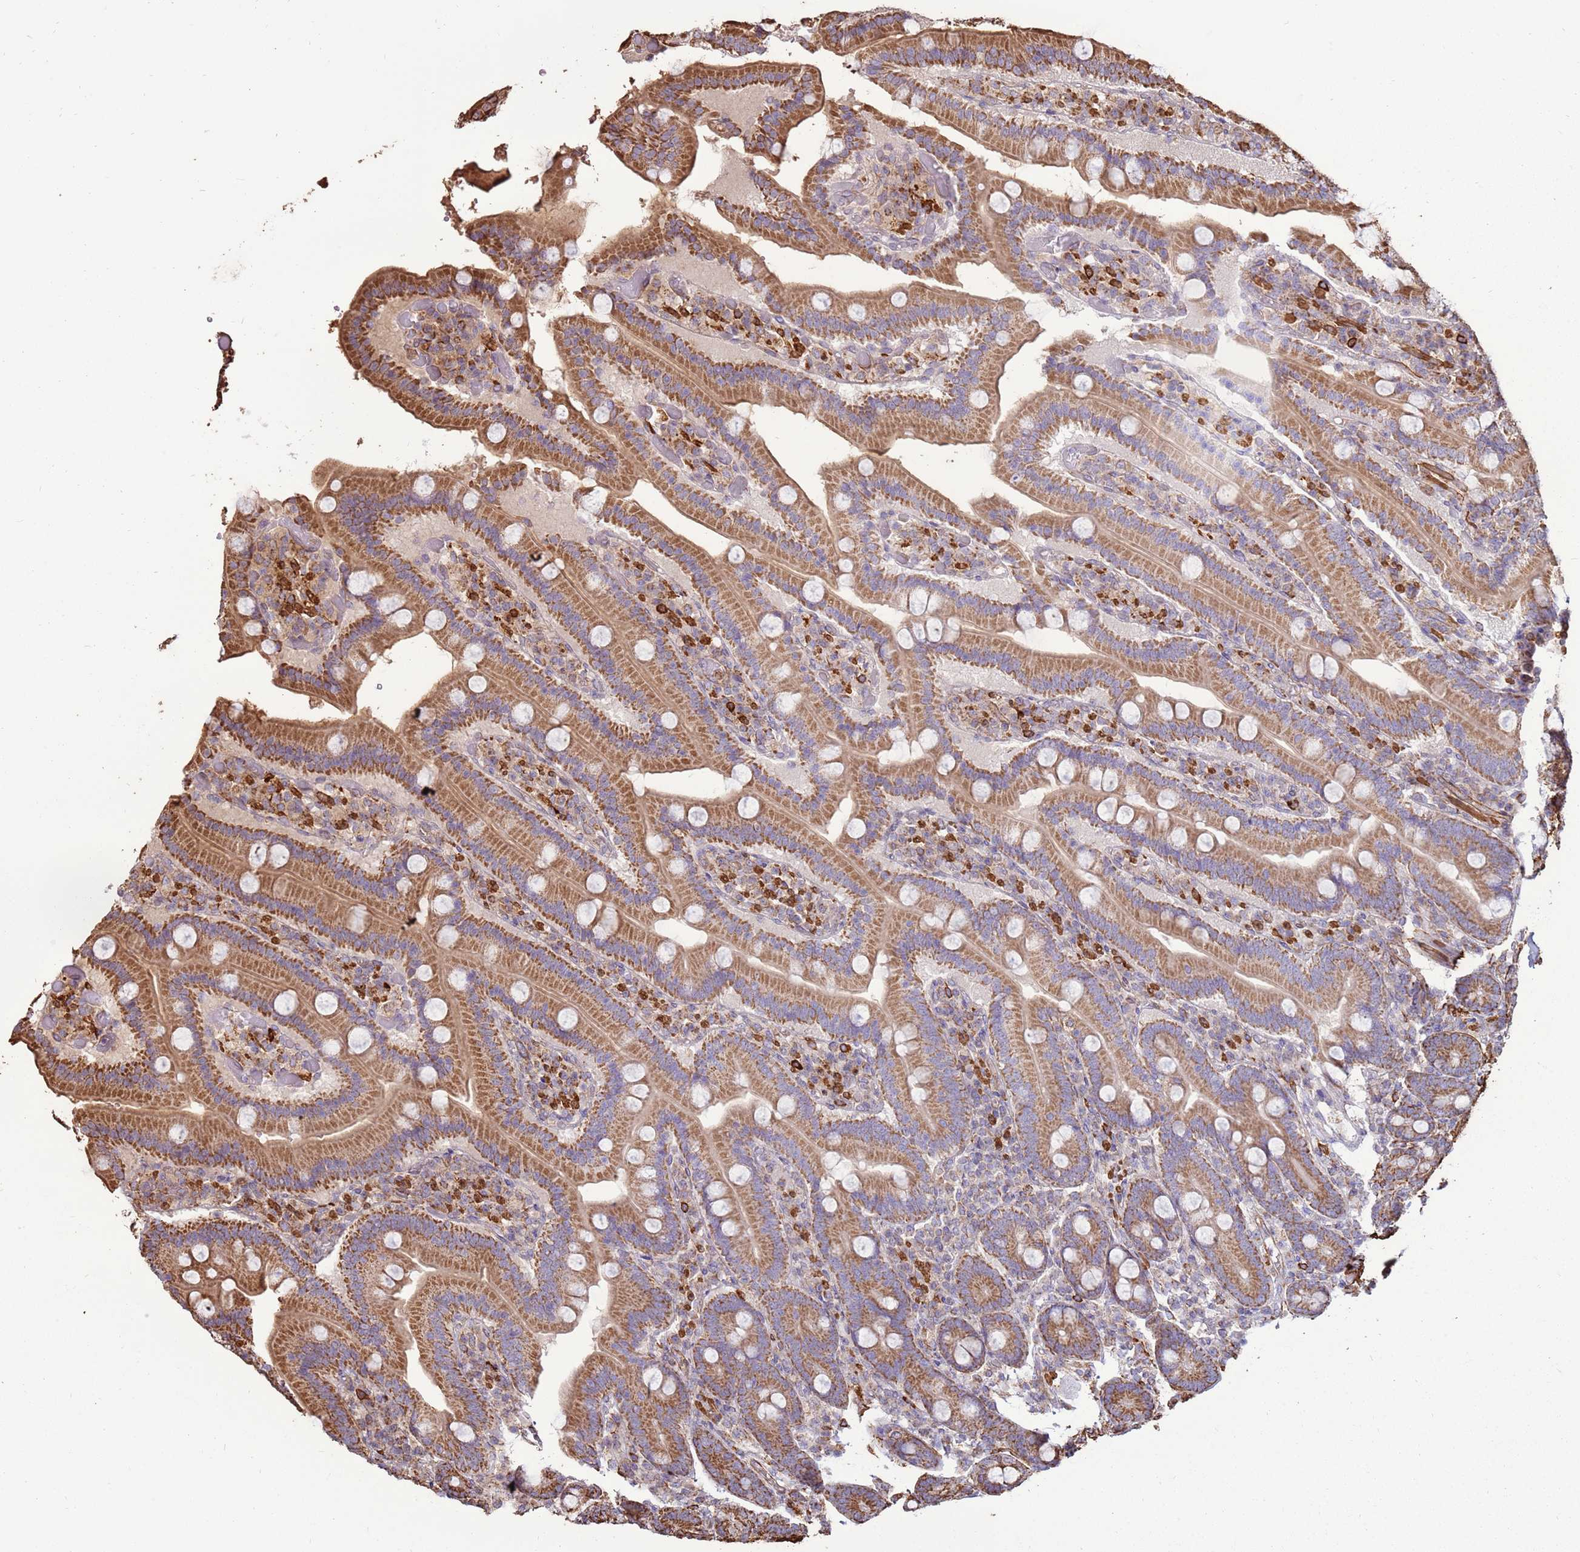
{"staining": {"intensity": "moderate", "quantity": ">75%", "location": "cytoplasmic/membranous"}, "tissue": "duodenum", "cell_type": "Glandular cells", "image_type": "normal", "snomed": [{"axis": "morphology", "description": "Normal tissue, NOS"}, {"axis": "topography", "description": "Duodenum"}], "caption": "Protein analysis of normal duodenum exhibits moderate cytoplasmic/membranous staining in approximately >75% of glandular cells.", "gene": "DDX59", "patient": {"sex": "female", "age": 62}}